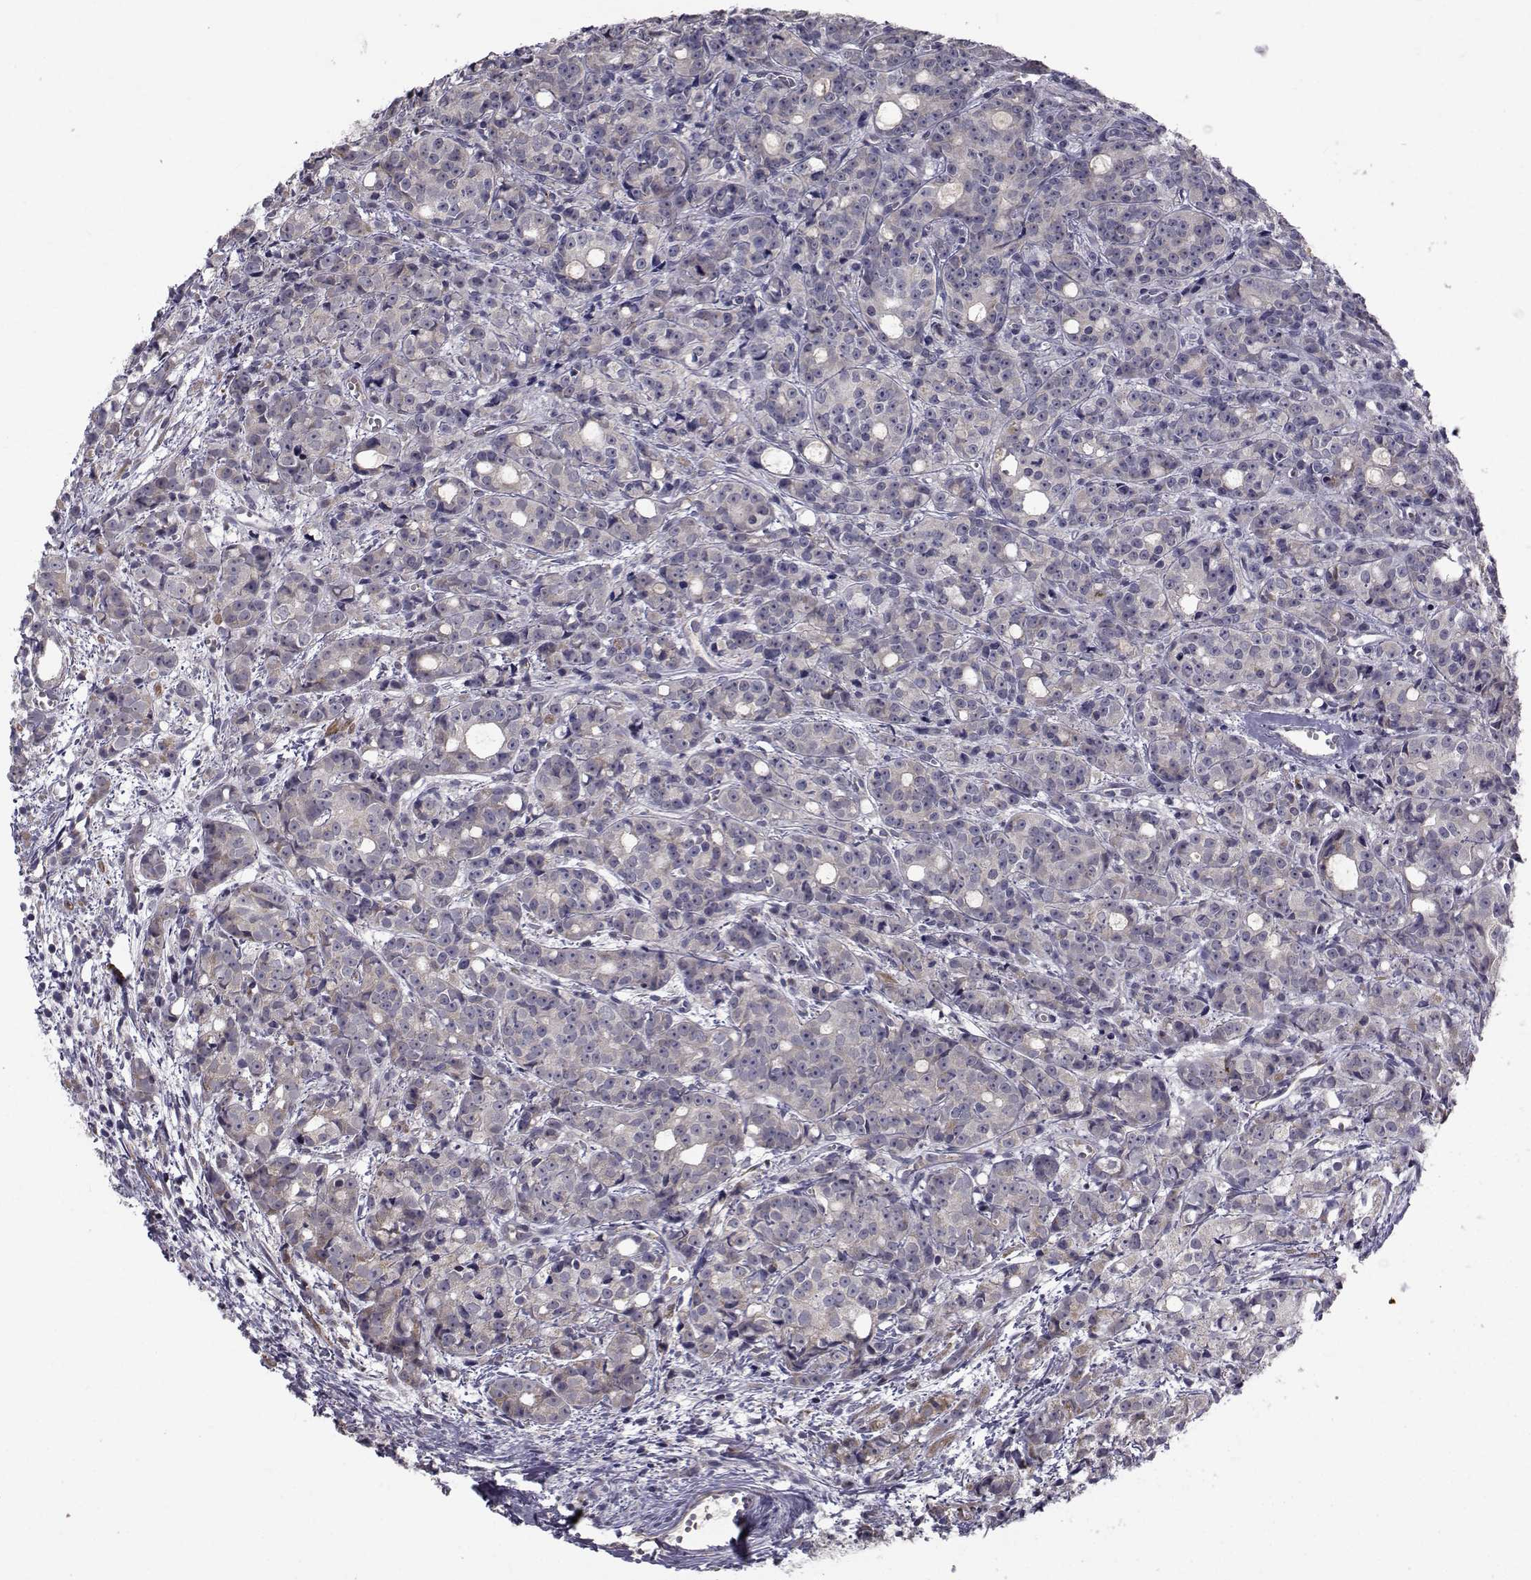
{"staining": {"intensity": "weak", "quantity": "<25%", "location": "cytoplasmic/membranous"}, "tissue": "prostate cancer", "cell_type": "Tumor cells", "image_type": "cancer", "snomed": [{"axis": "morphology", "description": "Adenocarcinoma, Medium grade"}, {"axis": "topography", "description": "Prostate"}], "caption": "High magnification brightfield microscopy of medium-grade adenocarcinoma (prostate) stained with DAB (brown) and counterstained with hematoxylin (blue): tumor cells show no significant expression.", "gene": "FDXR", "patient": {"sex": "male", "age": 74}}